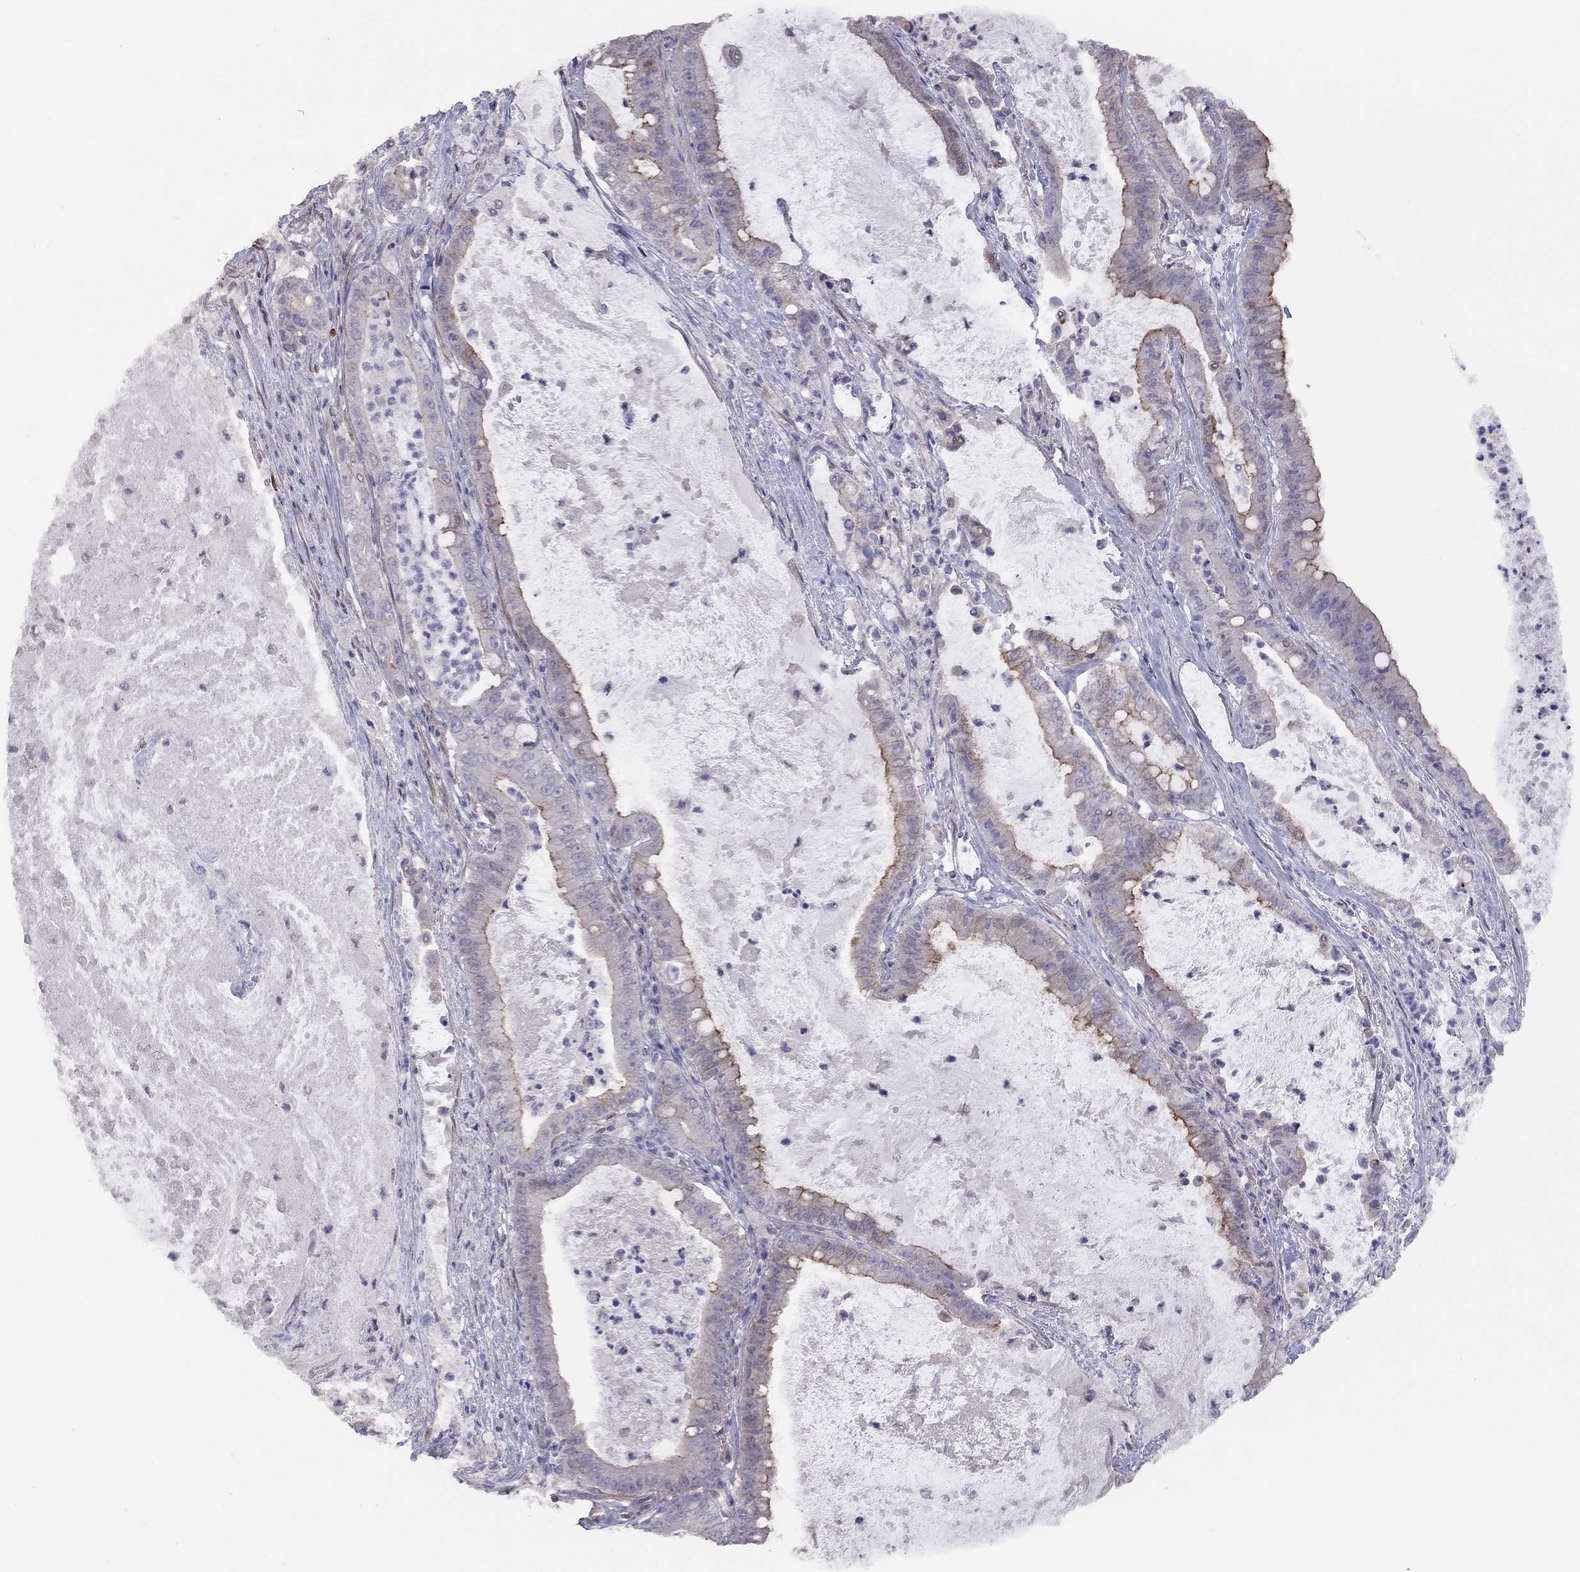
{"staining": {"intensity": "strong", "quantity": "<25%", "location": "cytoplasmic/membranous"}, "tissue": "pancreatic cancer", "cell_type": "Tumor cells", "image_type": "cancer", "snomed": [{"axis": "morphology", "description": "Adenocarcinoma, NOS"}, {"axis": "topography", "description": "Pancreas"}], "caption": "Pancreatic adenocarcinoma was stained to show a protein in brown. There is medium levels of strong cytoplasmic/membranous positivity in approximately <25% of tumor cells. The protein is stained brown, and the nuclei are stained in blue (DAB IHC with brightfield microscopy, high magnification).", "gene": "SYTL2", "patient": {"sex": "male", "age": 71}}